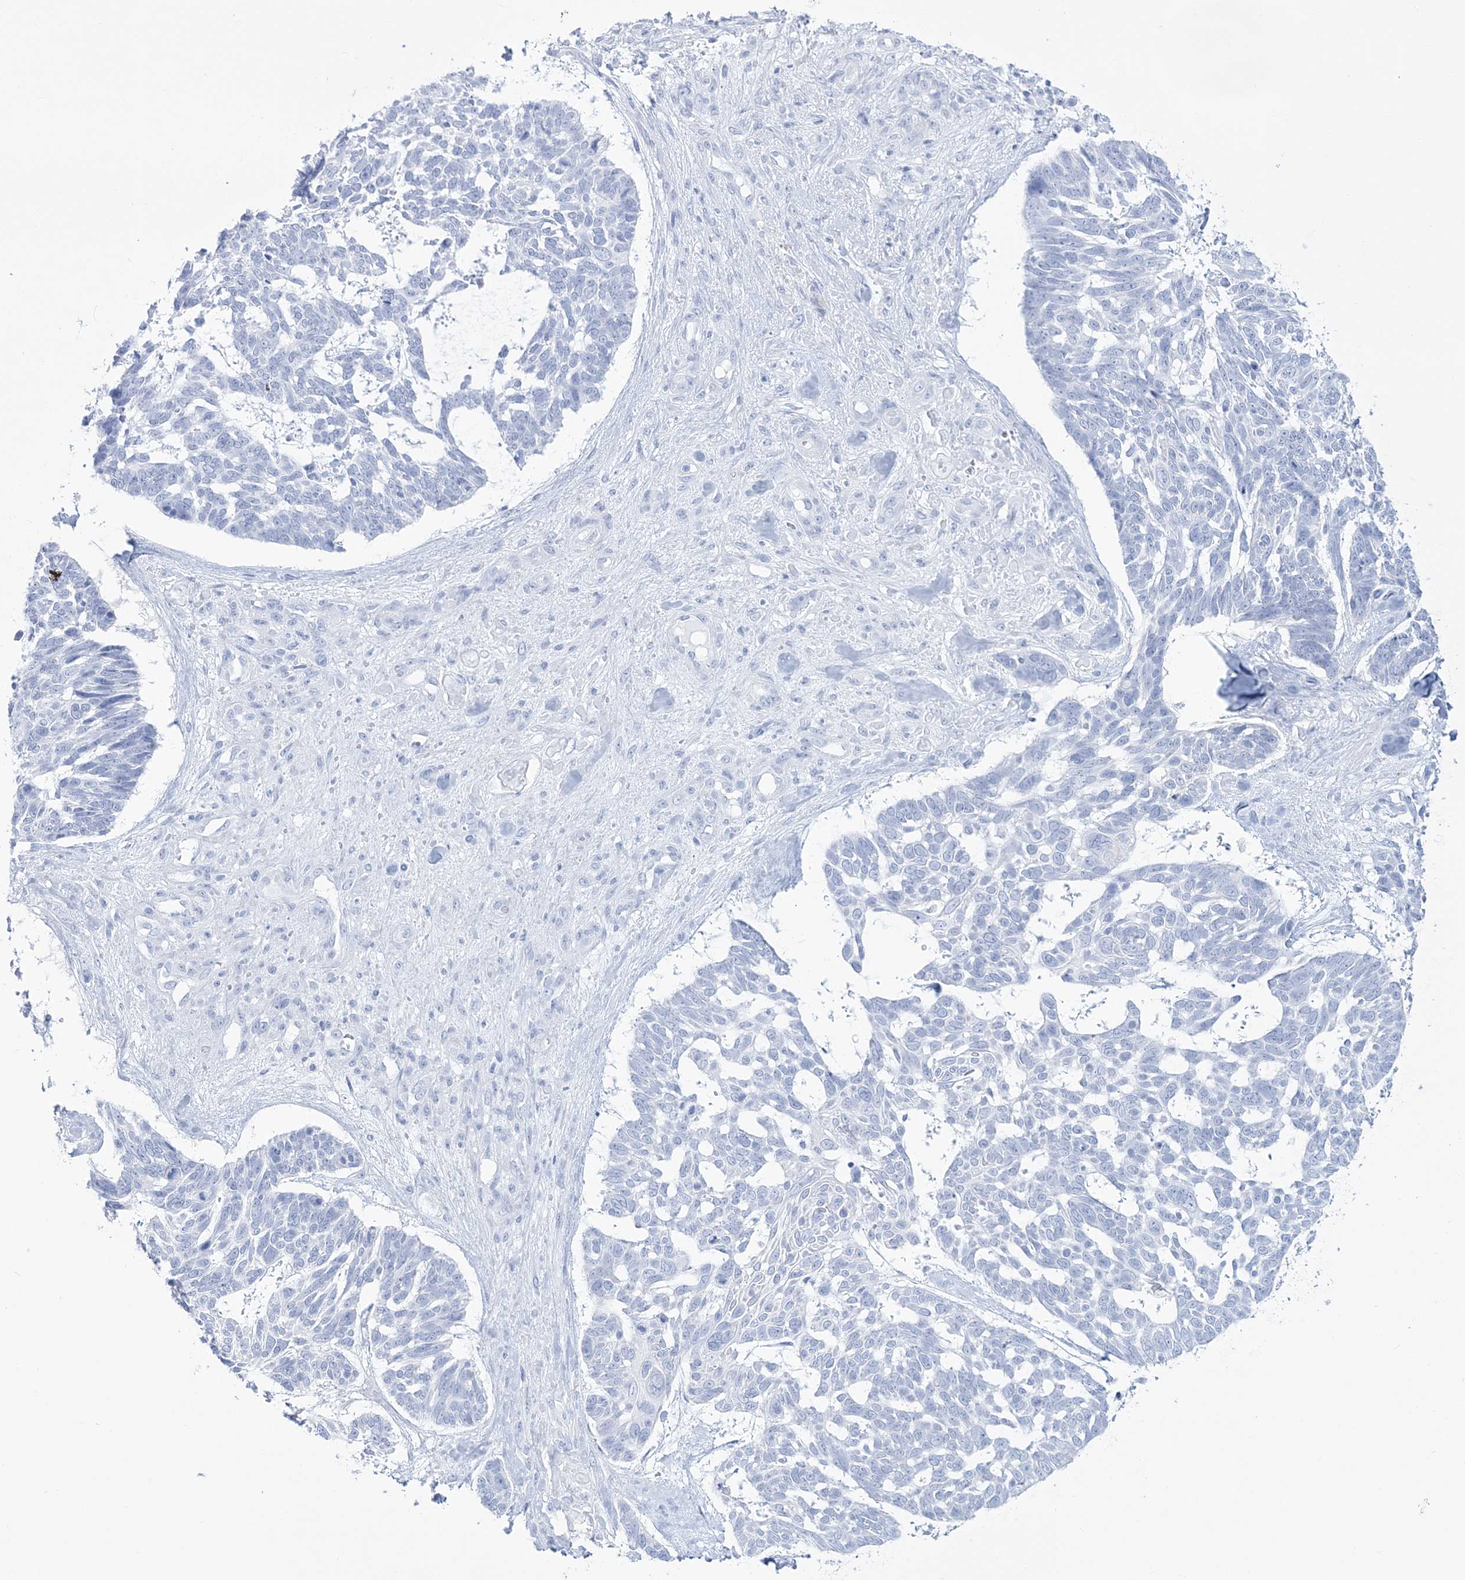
{"staining": {"intensity": "negative", "quantity": "none", "location": "none"}, "tissue": "skin cancer", "cell_type": "Tumor cells", "image_type": "cancer", "snomed": [{"axis": "morphology", "description": "Basal cell carcinoma"}, {"axis": "topography", "description": "Skin"}], "caption": "Immunohistochemistry (IHC) of human skin basal cell carcinoma exhibits no positivity in tumor cells.", "gene": "RBP2", "patient": {"sex": "male", "age": 88}}